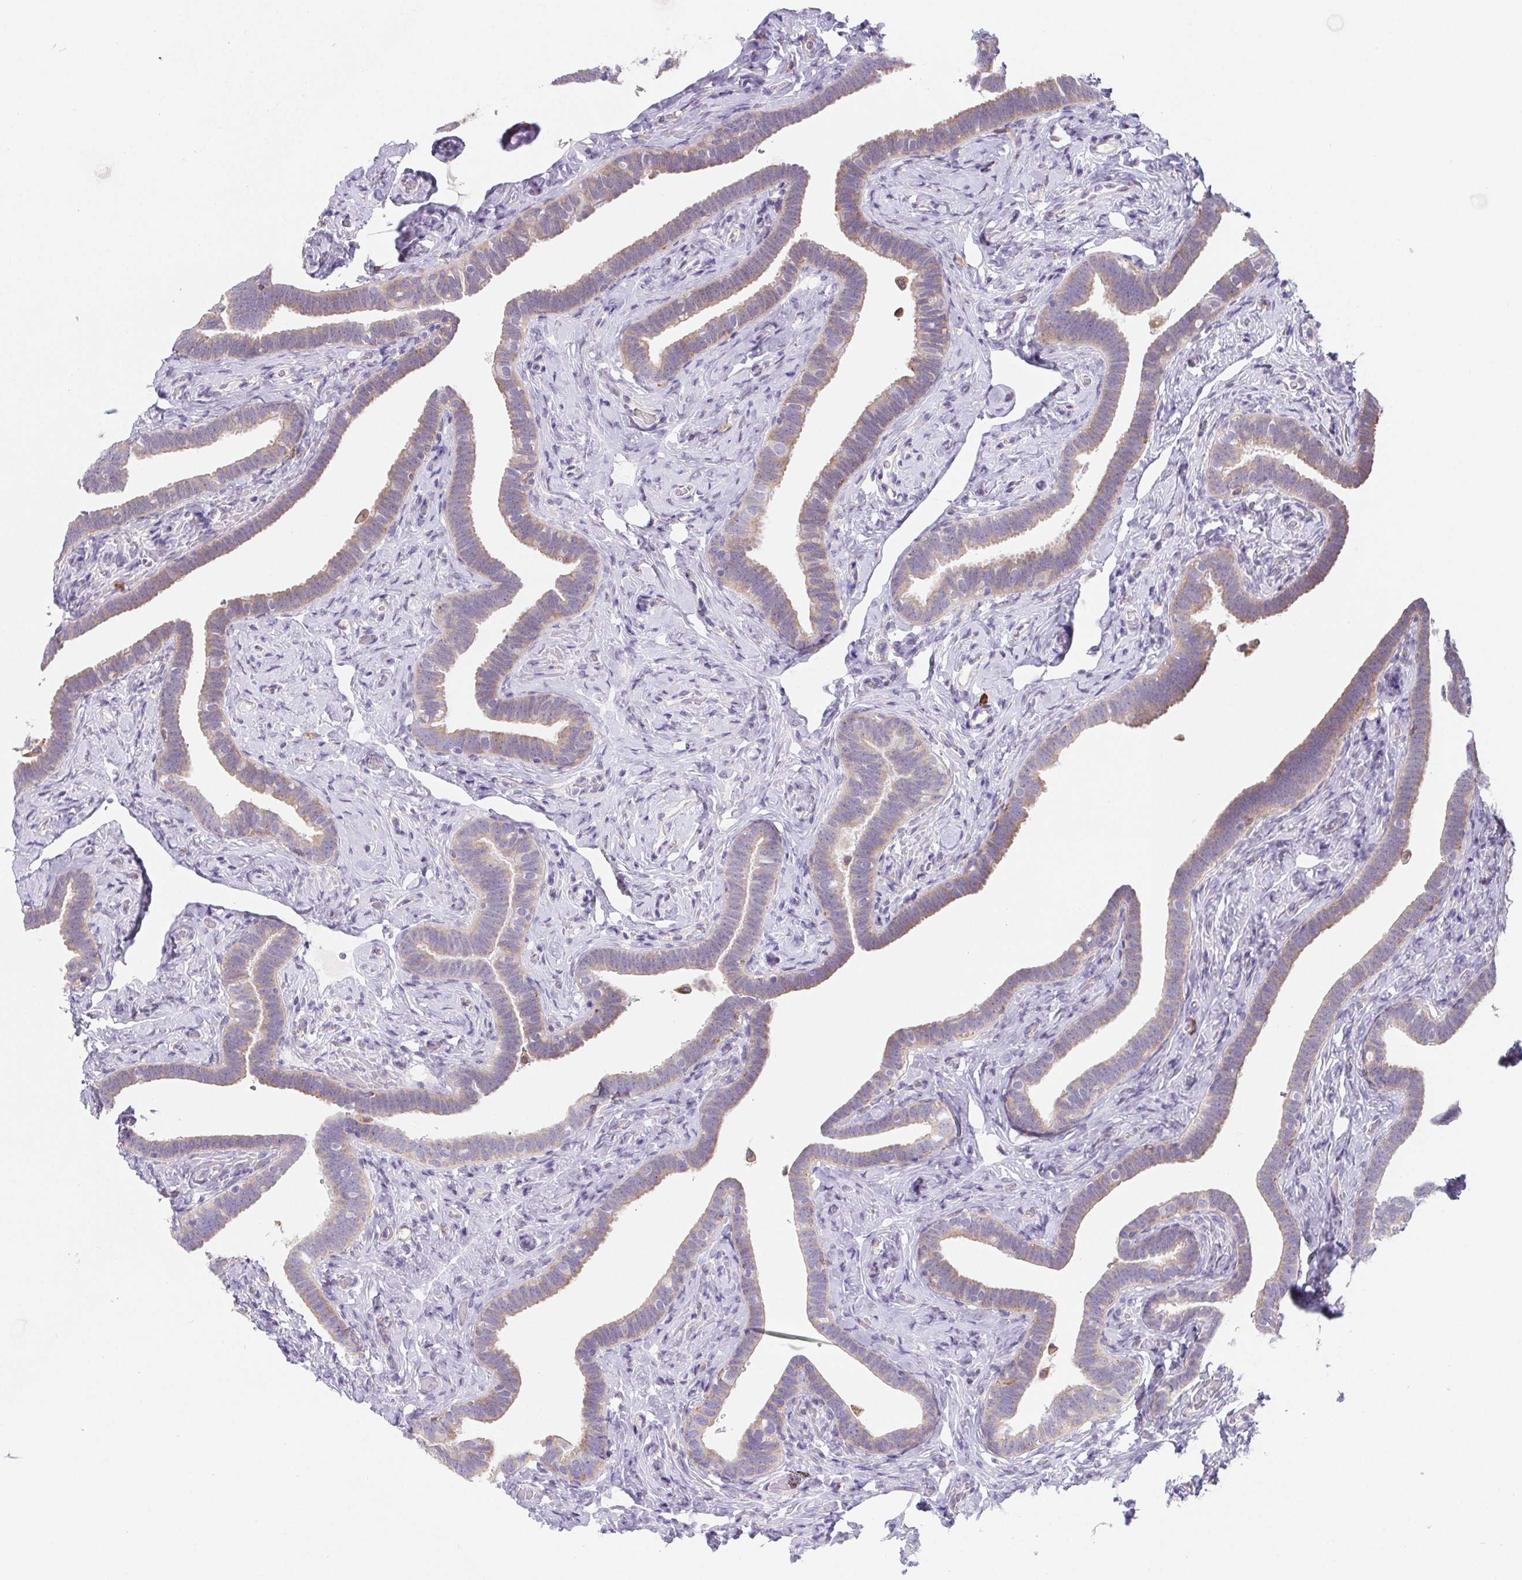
{"staining": {"intensity": "weak", "quantity": "25%-75%", "location": "cytoplasmic/membranous"}, "tissue": "fallopian tube", "cell_type": "Glandular cells", "image_type": "normal", "snomed": [{"axis": "morphology", "description": "Normal tissue, NOS"}, {"axis": "topography", "description": "Fallopian tube"}], "caption": "Immunohistochemical staining of unremarkable human fallopian tube exhibits 25%-75% levels of weak cytoplasmic/membranous protein expression in about 25%-75% of glandular cells.", "gene": "ADAM8", "patient": {"sex": "female", "age": 69}}